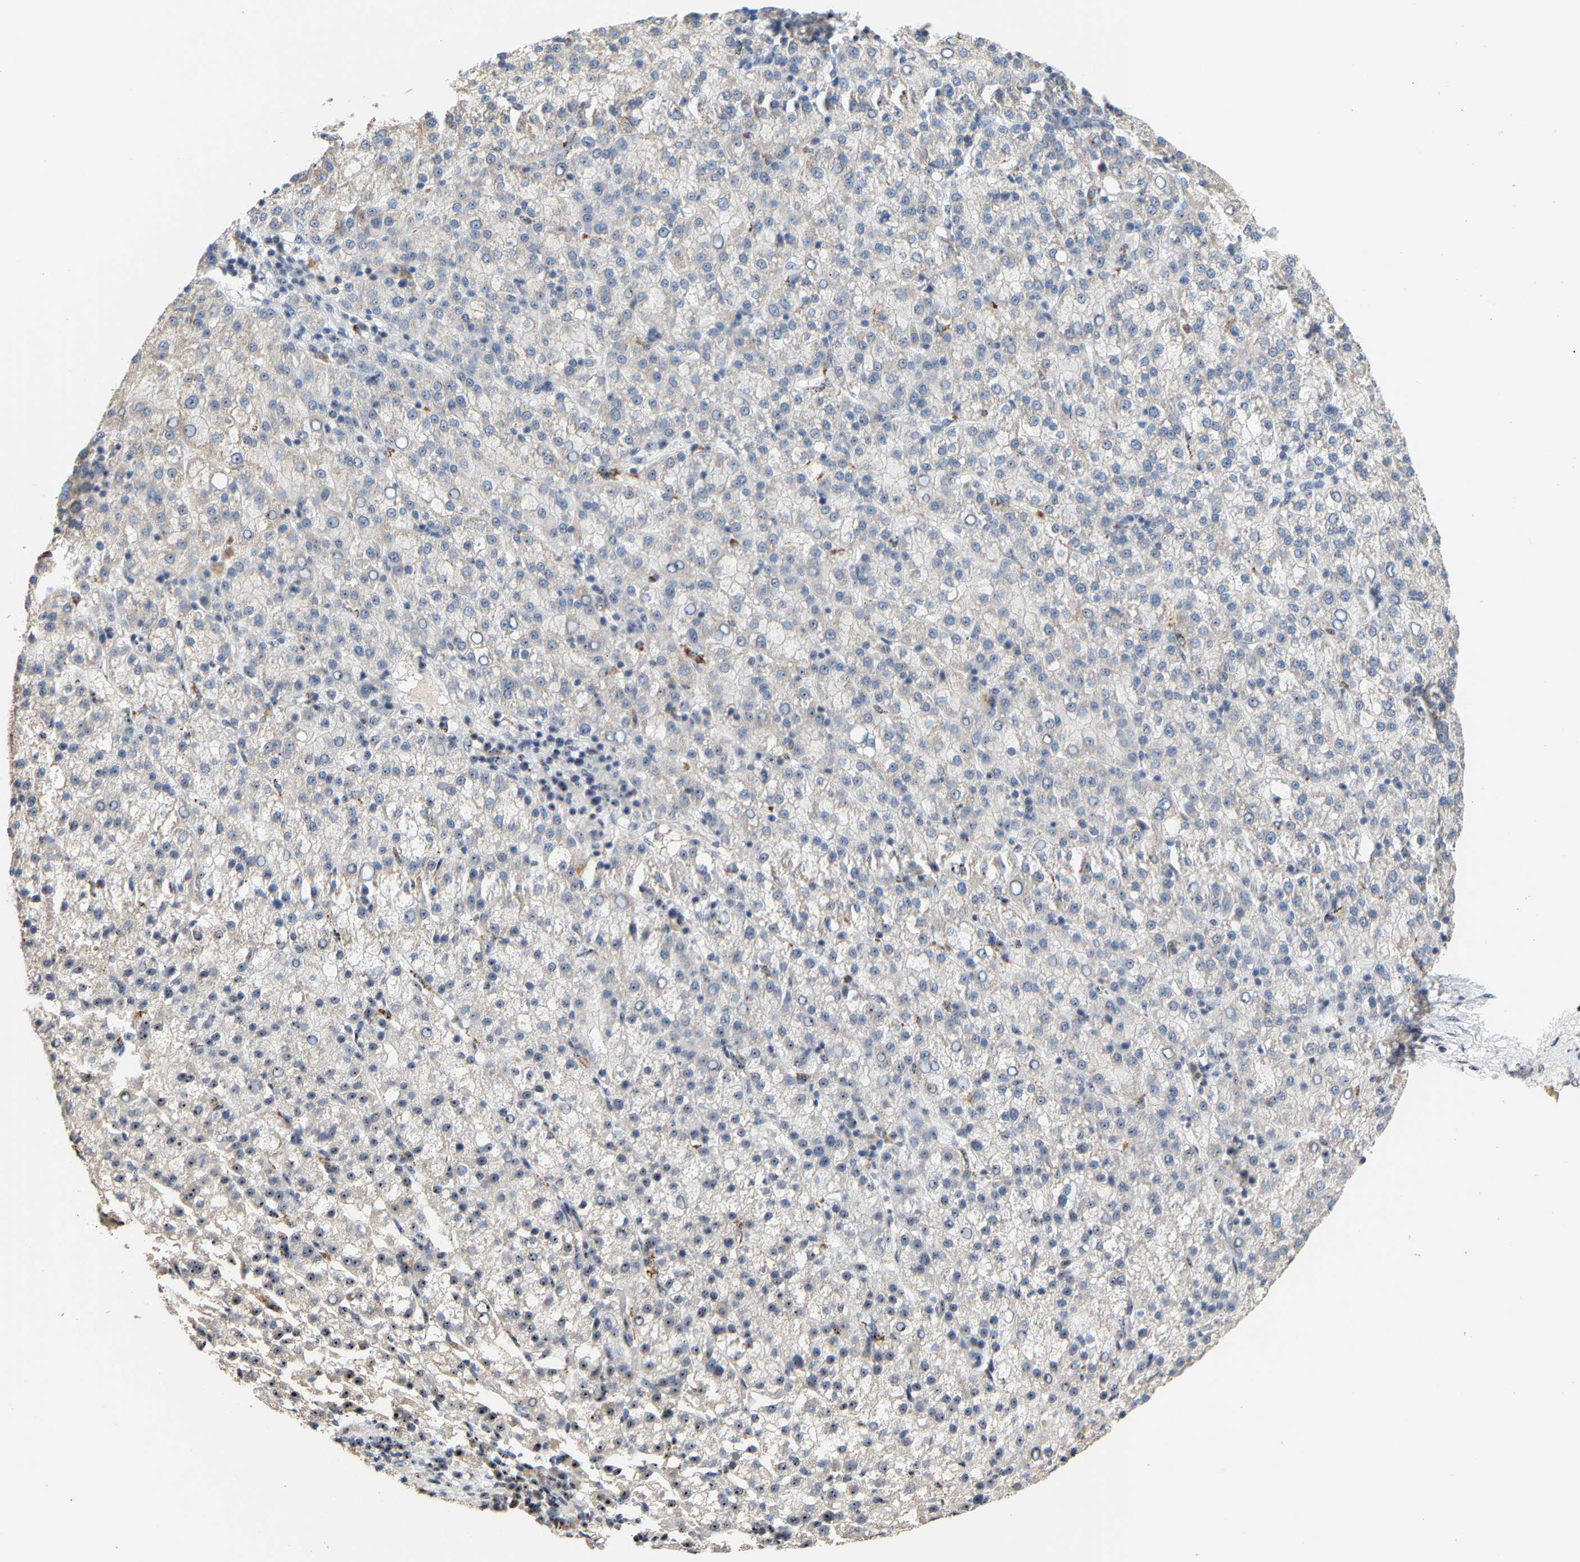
{"staining": {"intensity": "weak", "quantity": "<25%", "location": "nuclear"}, "tissue": "liver cancer", "cell_type": "Tumor cells", "image_type": "cancer", "snomed": [{"axis": "morphology", "description": "Carcinoma, Hepatocellular, NOS"}, {"axis": "topography", "description": "Liver"}], "caption": "DAB (3,3'-diaminobenzidine) immunohistochemical staining of human liver cancer shows no significant staining in tumor cells.", "gene": "NOP58", "patient": {"sex": "female", "age": 58}}